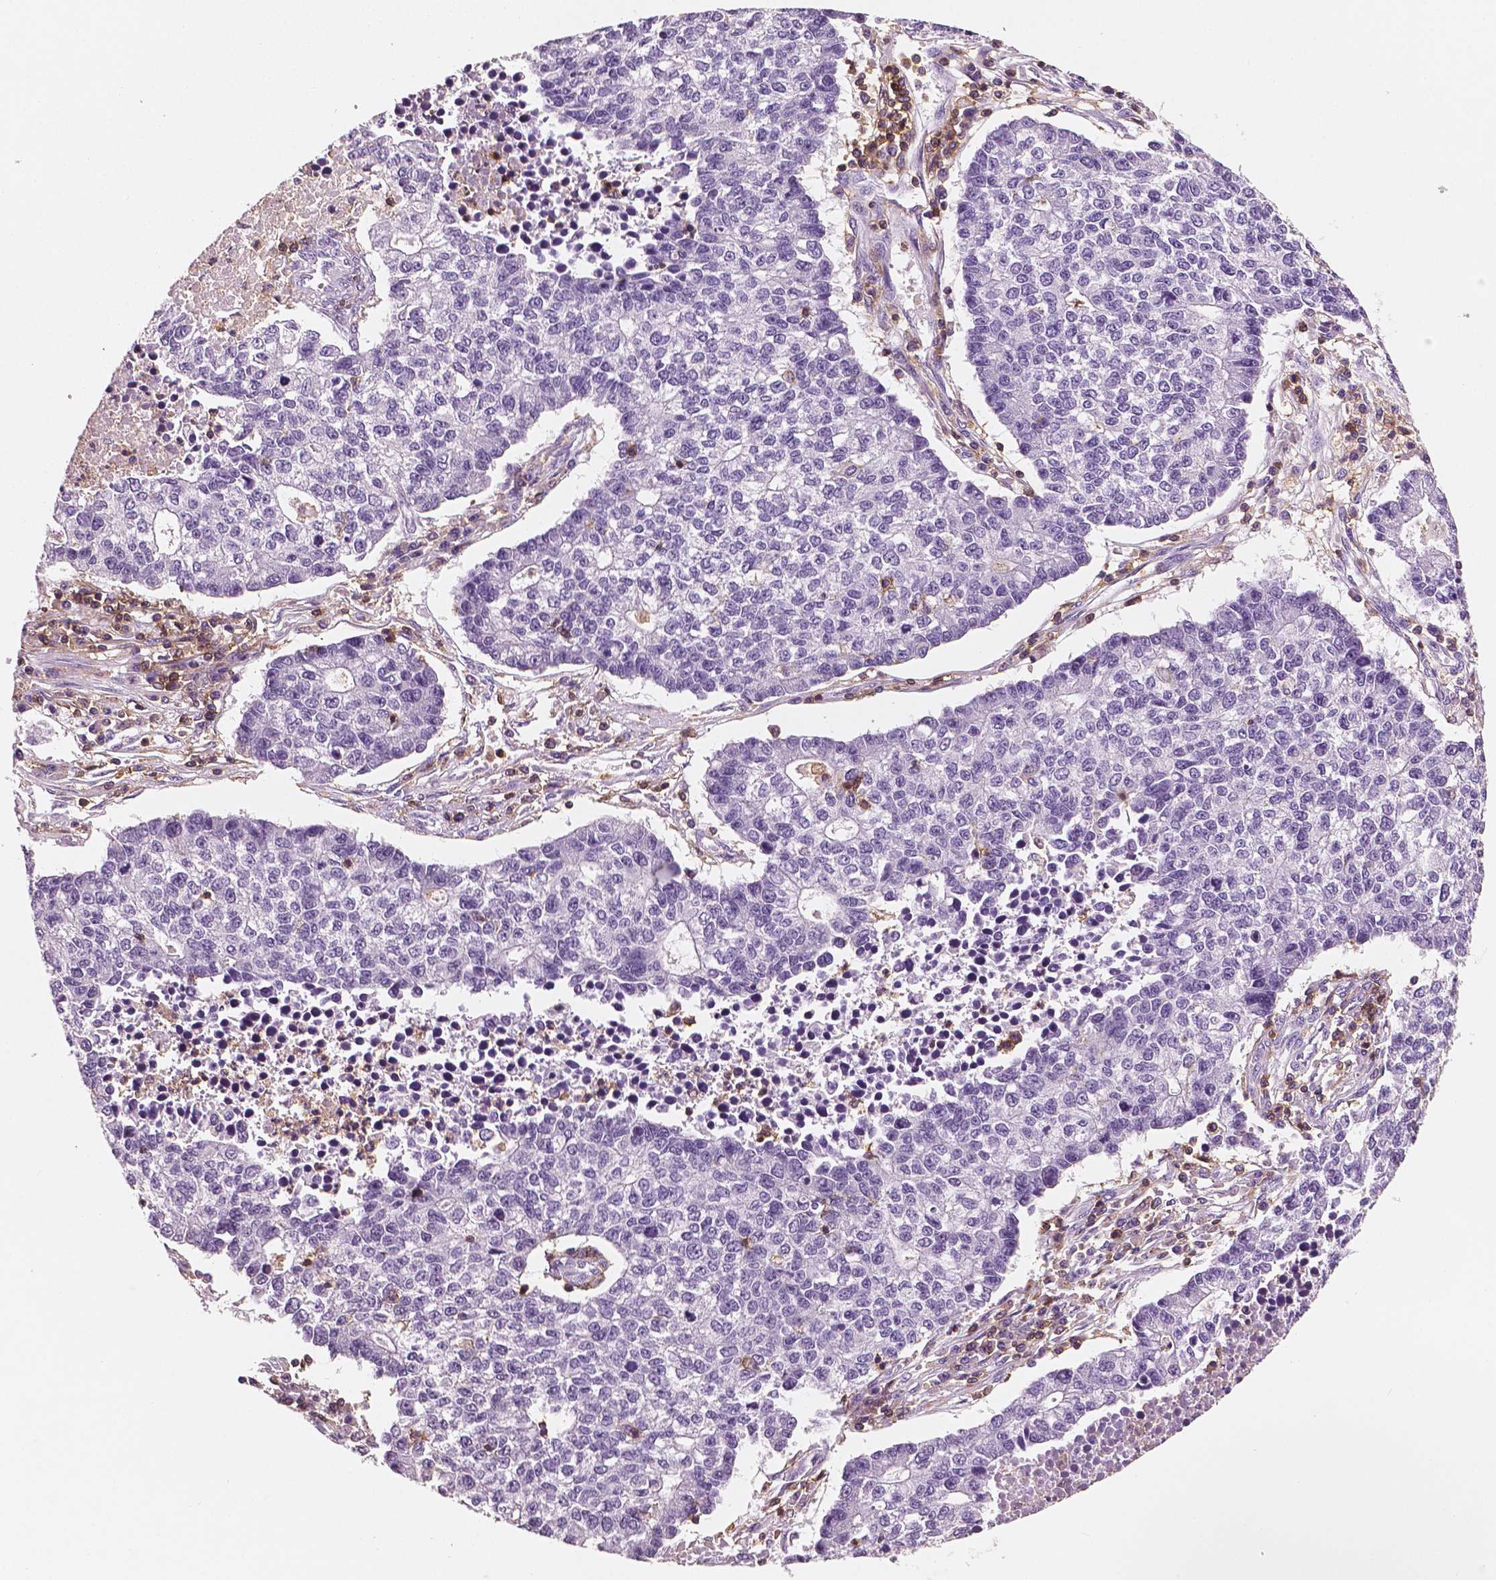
{"staining": {"intensity": "negative", "quantity": "none", "location": "none"}, "tissue": "lung cancer", "cell_type": "Tumor cells", "image_type": "cancer", "snomed": [{"axis": "morphology", "description": "Adenocarcinoma, NOS"}, {"axis": "topography", "description": "Lung"}], "caption": "Tumor cells show no significant protein expression in lung adenocarcinoma.", "gene": "PTPRC", "patient": {"sex": "male", "age": 57}}